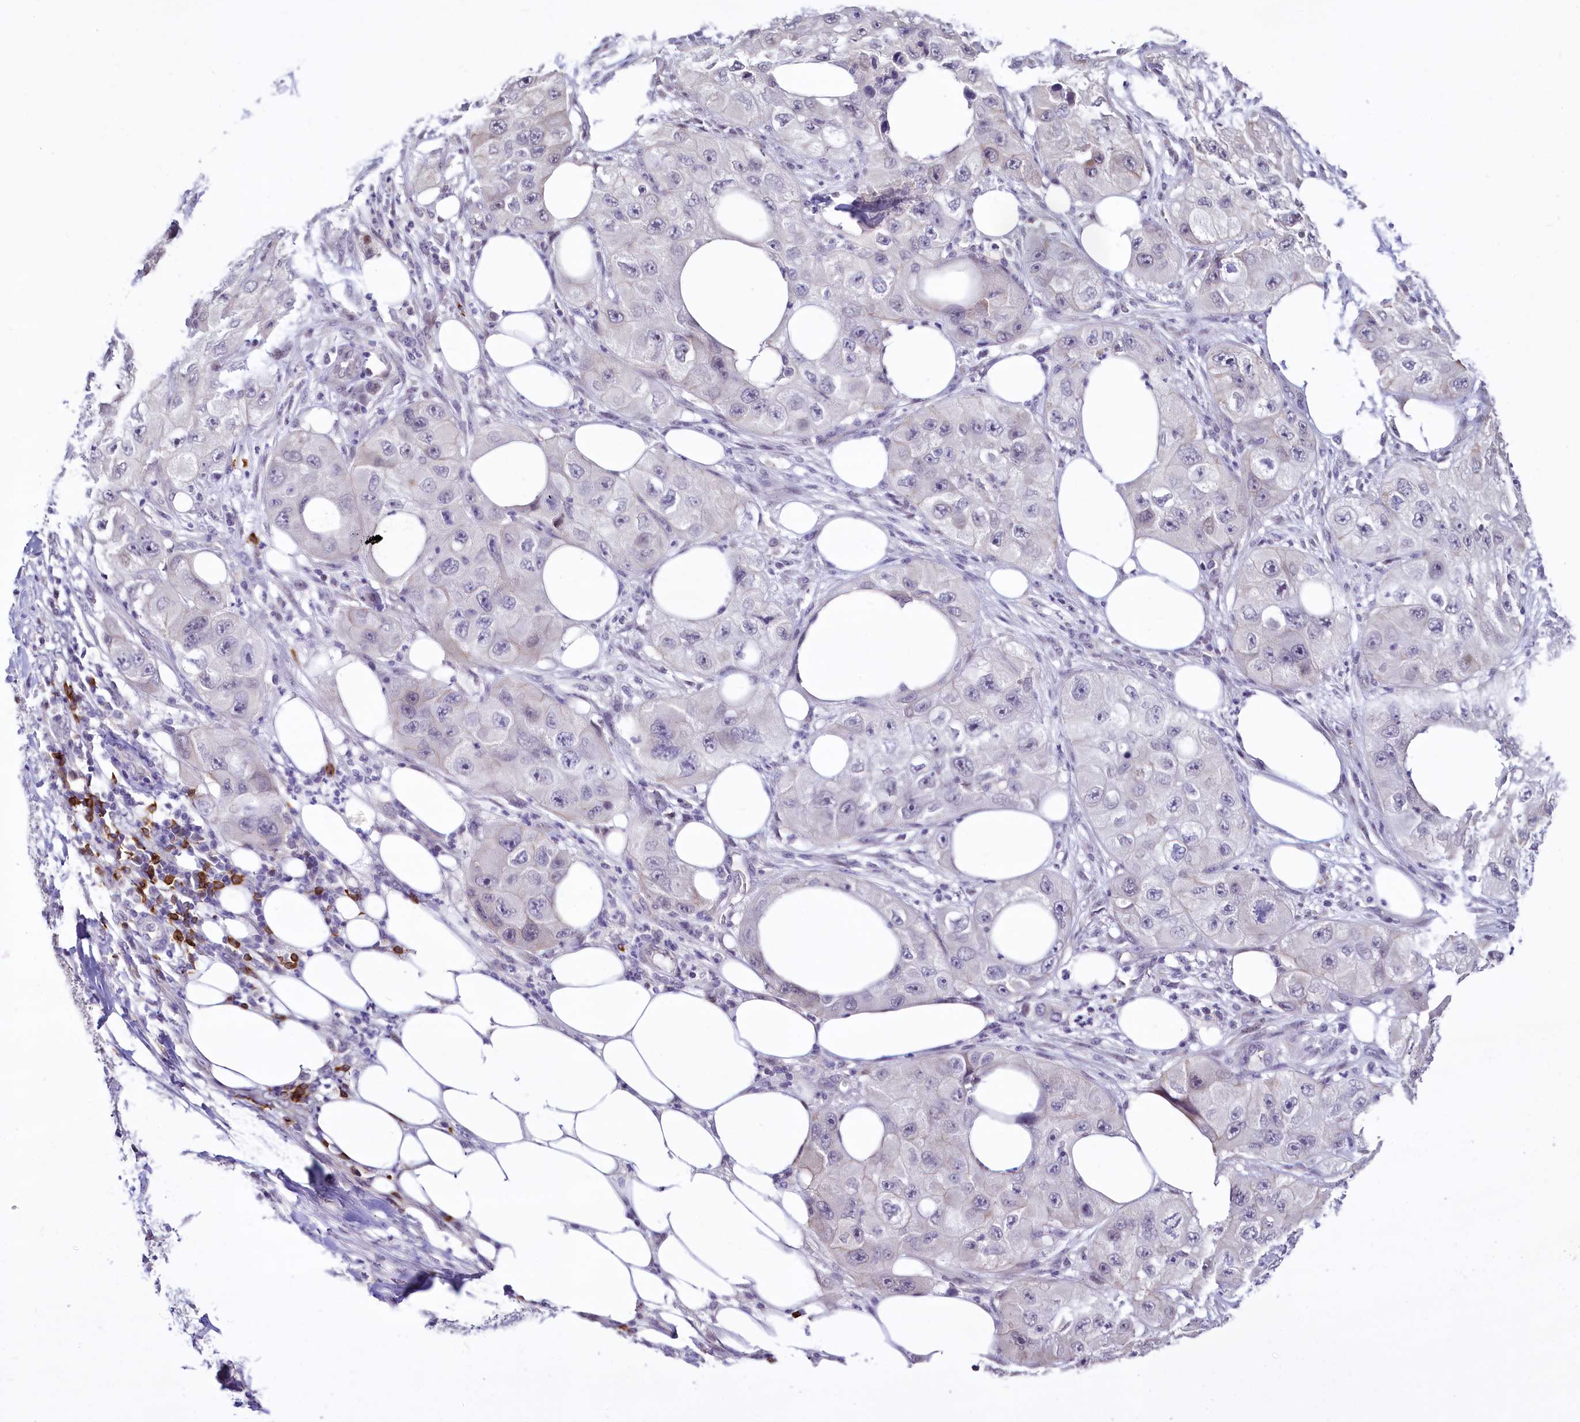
{"staining": {"intensity": "negative", "quantity": "none", "location": "none"}, "tissue": "skin cancer", "cell_type": "Tumor cells", "image_type": "cancer", "snomed": [{"axis": "morphology", "description": "Squamous cell carcinoma, NOS"}, {"axis": "topography", "description": "Skin"}, {"axis": "topography", "description": "Subcutis"}], "caption": "The micrograph exhibits no staining of tumor cells in squamous cell carcinoma (skin). (Brightfield microscopy of DAB (3,3'-diaminobenzidine) immunohistochemistry at high magnification).", "gene": "BANK1", "patient": {"sex": "male", "age": 73}}